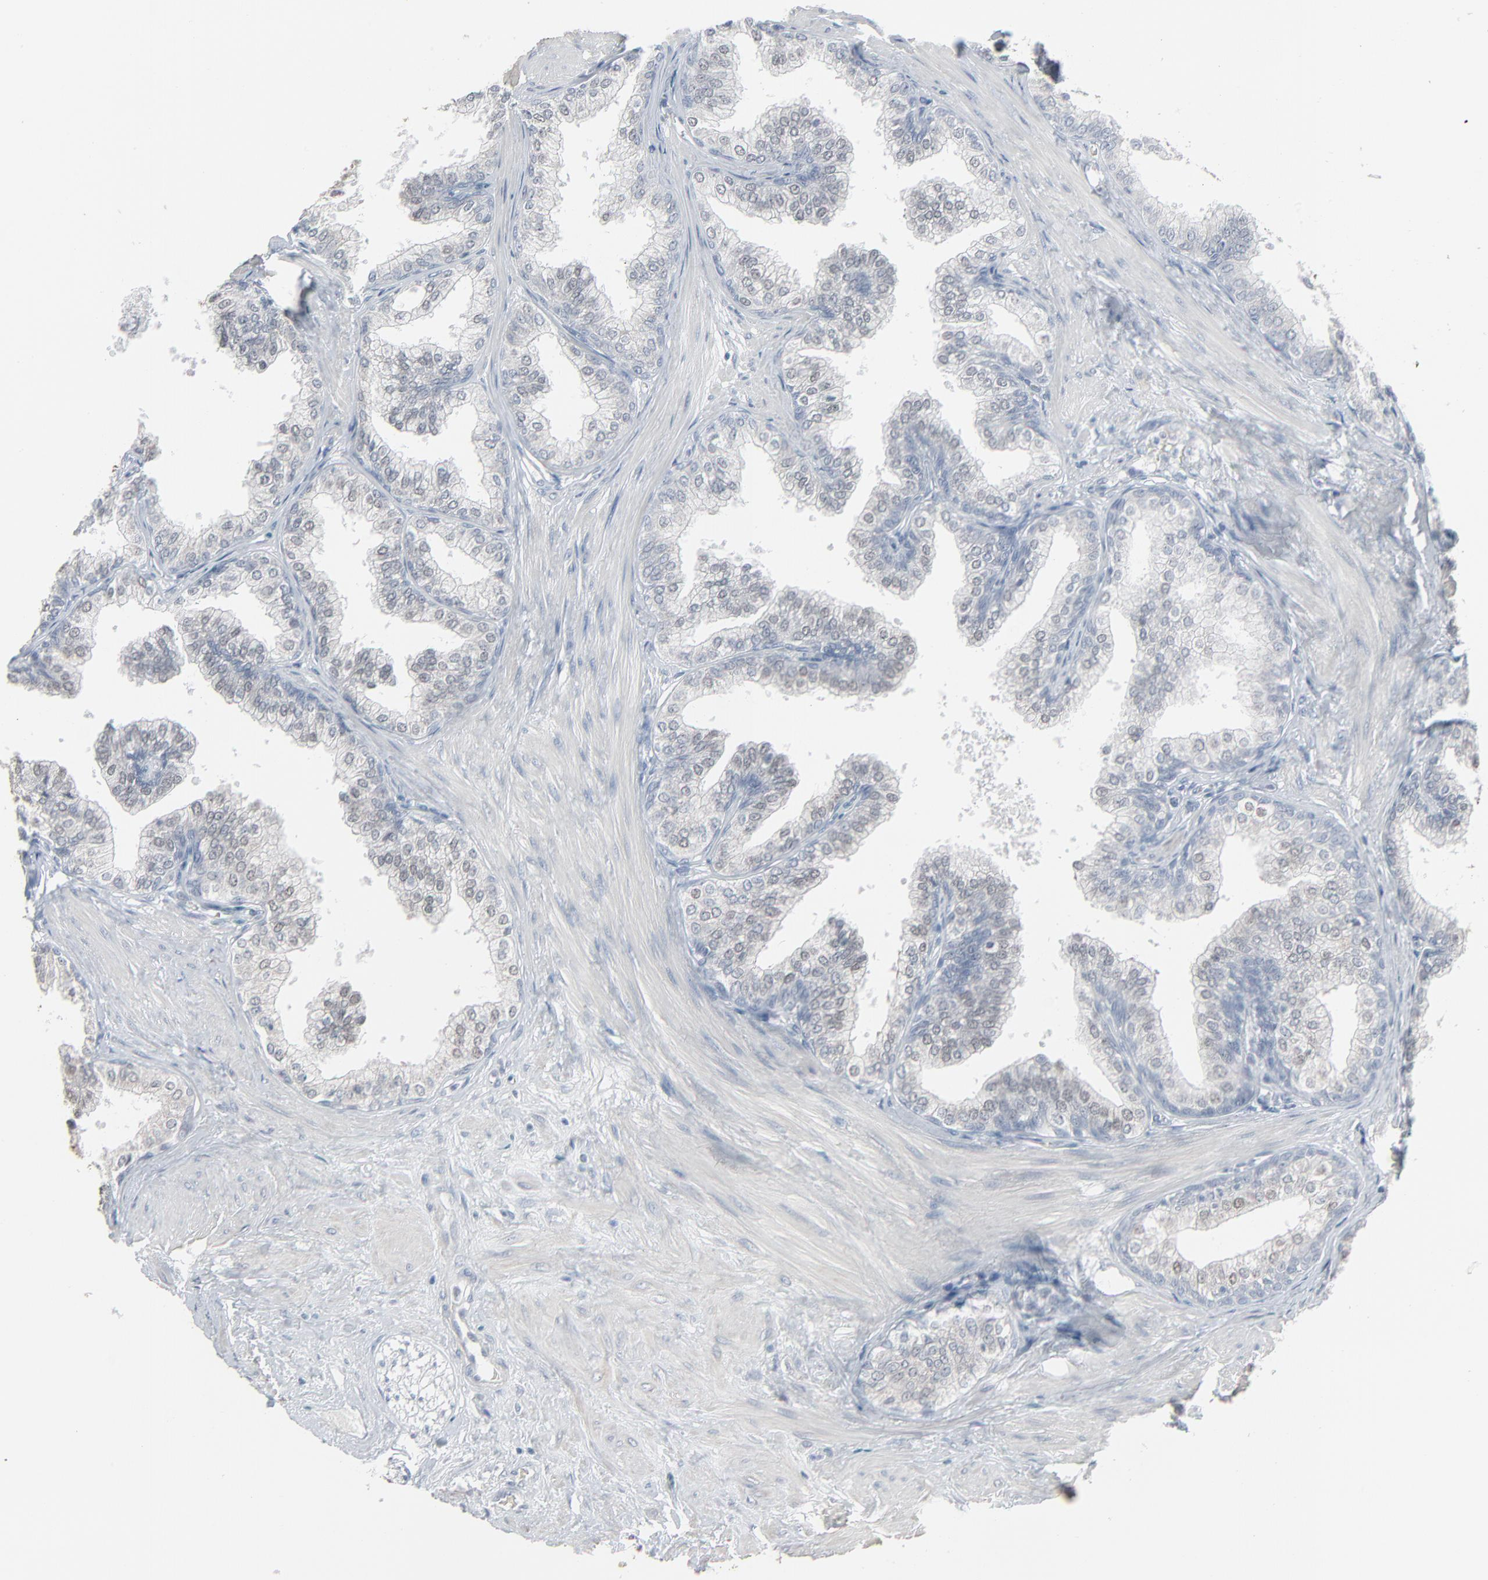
{"staining": {"intensity": "weak", "quantity": "<25%", "location": "nuclear"}, "tissue": "prostate", "cell_type": "Glandular cells", "image_type": "normal", "snomed": [{"axis": "morphology", "description": "Normal tissue, NOS"}, {"axis": "topography", "description": "Prostate"}], "caption": "Immunohistochemistry (IHC) photomicrograph of normal human prostate stained for a protein (brown), which reveals no positivity in glandular cells.", "gene": "SAGE1", "patient": {"sex": "male", "age": 60}}